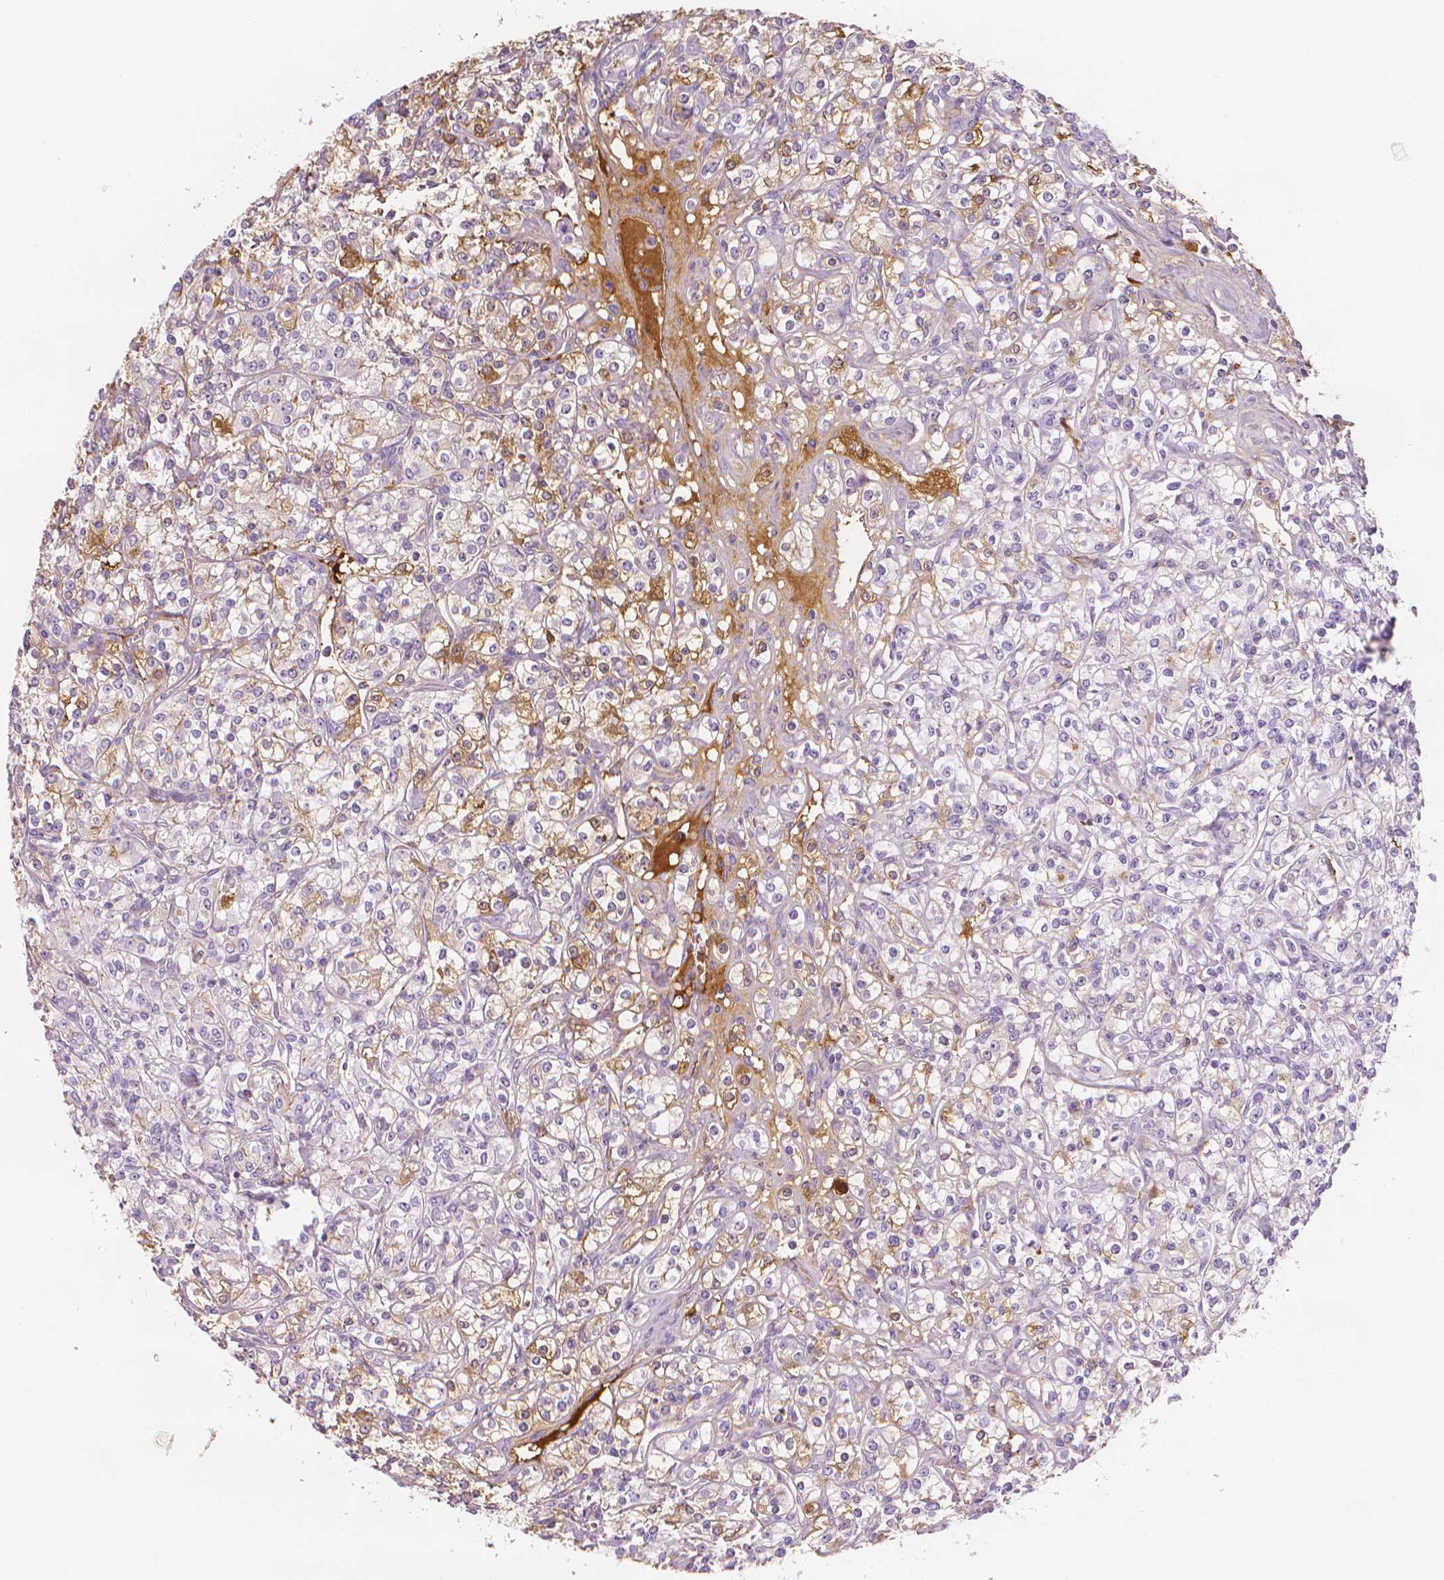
{"staining": {"intensity": "weak", "quantity": "25%-75%", "location": "cytoplasmic/membranous"}, "tissue": "renal cancer", "cell_type": "Tumor cells", "image_type": "cancer", "snomed": [{"axis": "morphology", "description": "Adenocarcinoma, NOS"}, {"axis": "topography", "description": "Kidney"}], "caption": "Approximately 25%-75% of tumor cells in renal cancer demonstrate weak cytoplasmic/membranous protein staining as visualized by brown immunohistochemical staining.", "gene": "APOA4", "patient": {"sex": "male", "age": 77}}